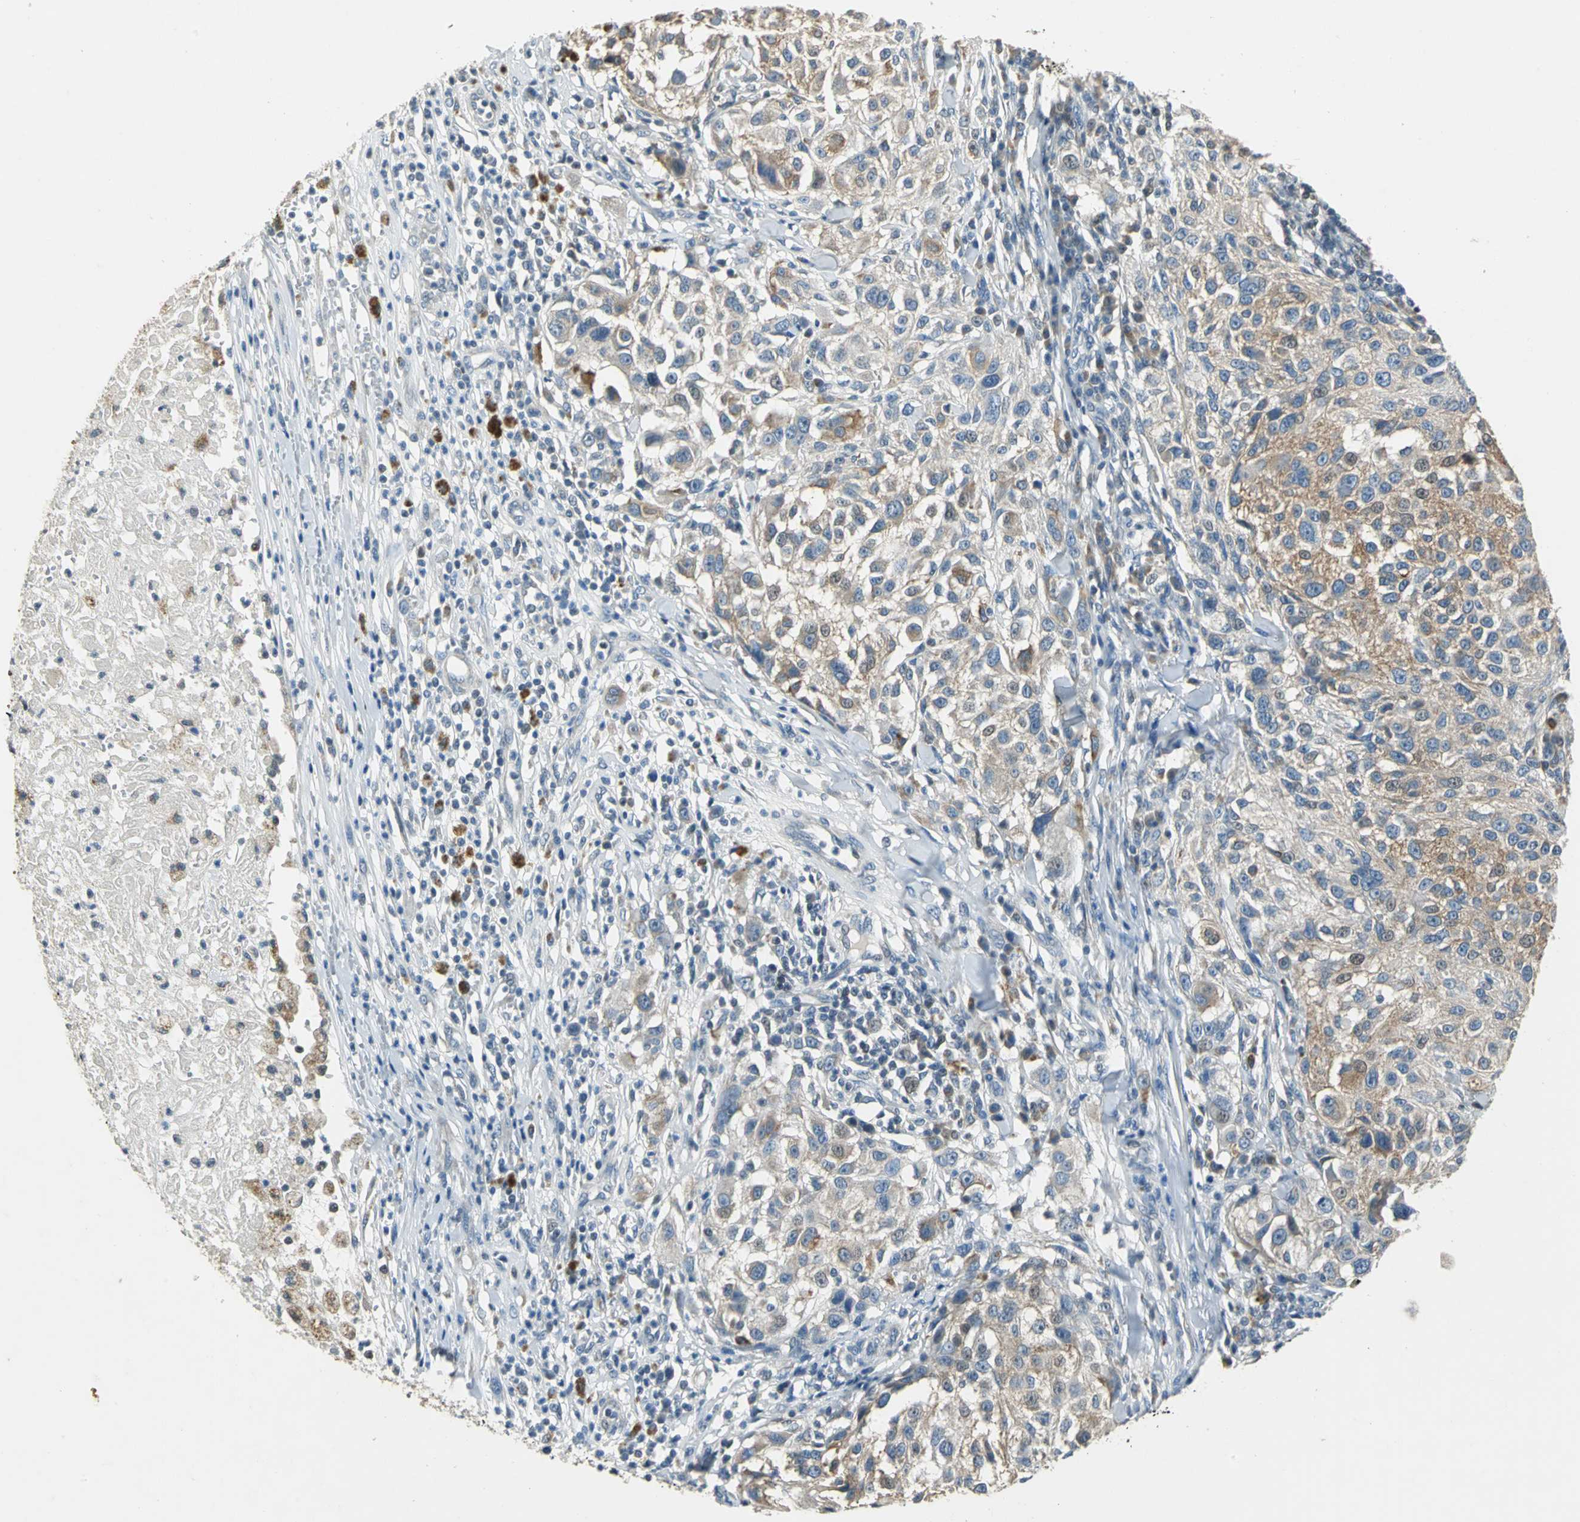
{"staining": {"intensity": "moderate", "quantity": "25%-75%", "location": "cytoplasmic/membranous"}, "tissue": "melanoma", "cell_type": "Tumor cells", "image_type": "cancer", "snomed": [{"axis": "morphology", "description": "Necrosis, NOS"}, {"axis": "morphology", "description": "Malignant melanoma, NOS"}, {"axis": "topography", "description": "Skin"}], "caption": "The immunohistochemical stain labels moderate cytoplasmic/membranous positivity in tumor cells of melanoma tissue. (Stains: DAB in brown, nuclei in blue, Microscopy: brightfield microscopy at high magnification).", "gene": "JADE3", "patient": {"sex": "female", "age": 87}}